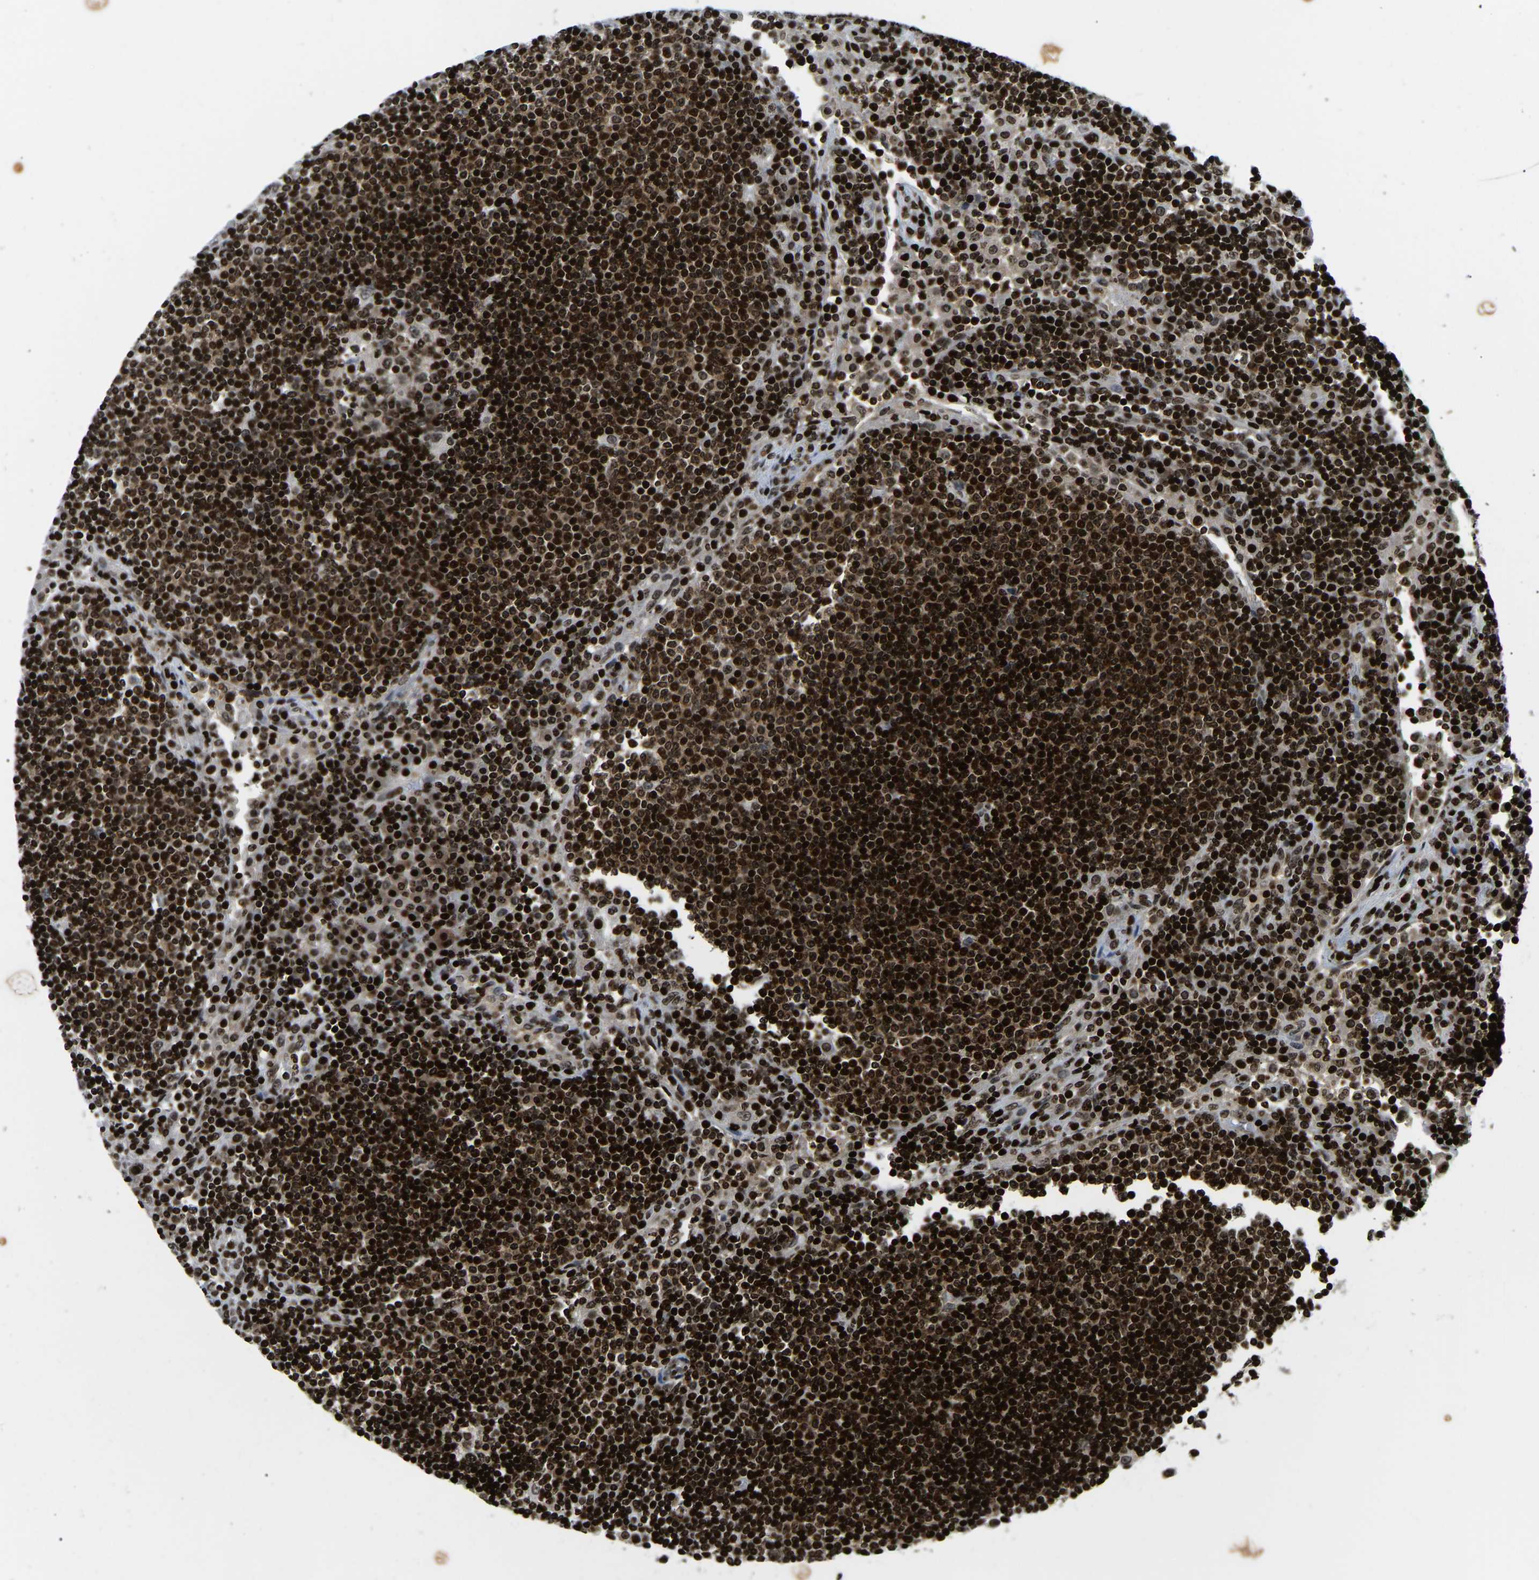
{"staining": {"intensity": "strong", "quantity": ">75%", "location": "nuclear"}, "tissue": "lymph node", "cell_type": "Germinal center cells", "image_type": "normal", "snomed": [{"axis": "morphology", "description": "Normal tissue, NOS"}, {"axis": "topography", "description": "Lymph node"}], "caption": "Immunohistochemistry image of unremarkable lymph node: human lymph node stained using immunohistochemistry (IHC) displays high levels of strong protein expression localized specifically in the nuclear of germinal center cells, appearing as a nuclear brown color.", "gene": "LRRC61", "patient": {"sex": "female", "age": 53}}